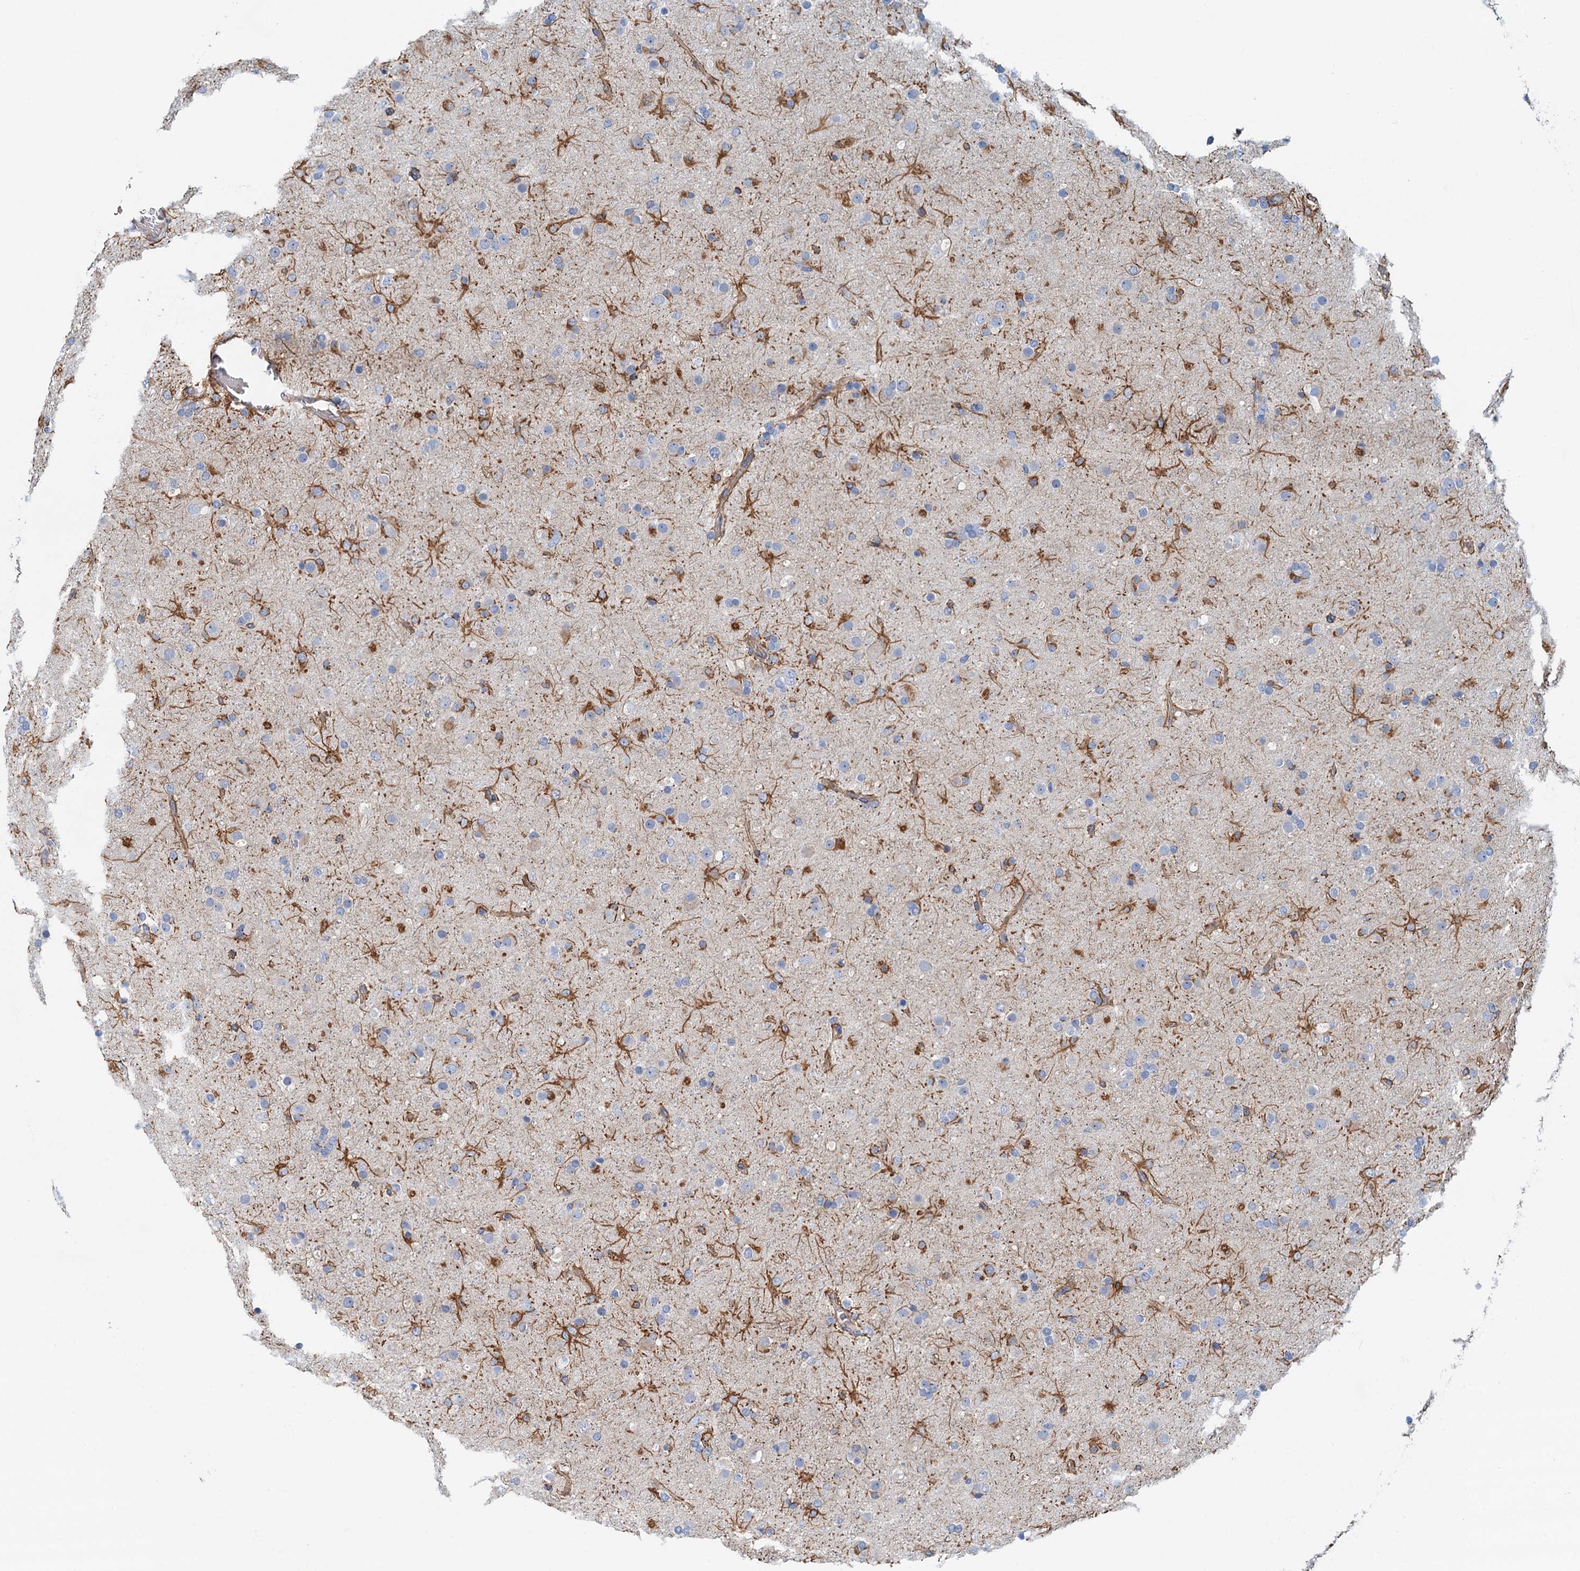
{"staining": {"intensity": "negative", "quantity": "none", "location": "none"}, "tissue": "glioma", "cell_type": "Tumor cells", "image_type": "cancer", "snomed": [{"axis": "morphology", "description": "Glioma, malignant, Low grade"}, {"axis": "topography", "description": "Brain"}], "caption": "Protein analysis of malignant glioma (low-grade) demonstrates no significant staining in tumor cells. (DAB immunohistochemistry (IHC) visualized using brightfield microscopy, high magnification).", "gene": "ROGDI", "patient": {"sex": "male", "age": 65}}